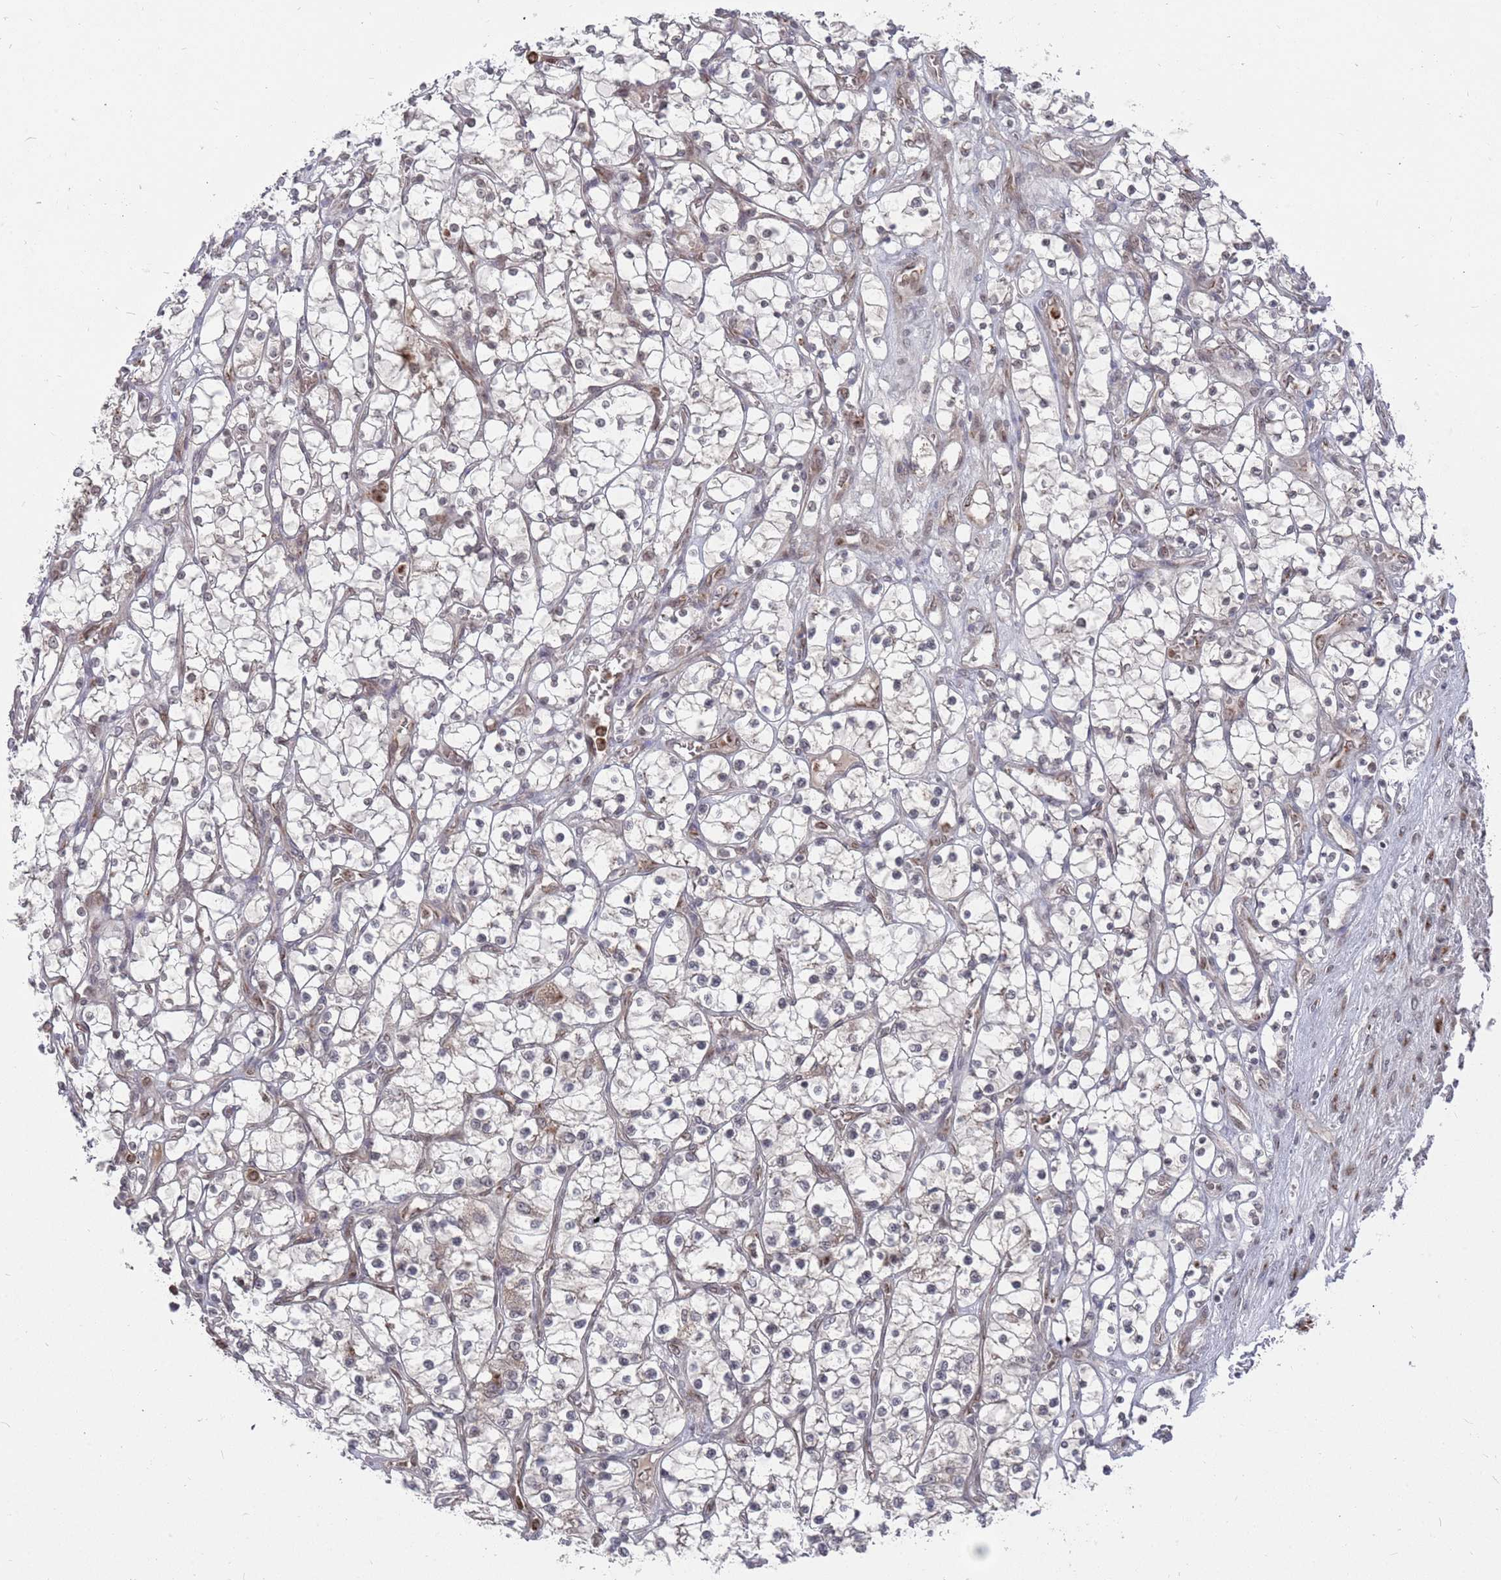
{"staining": {"intensity": "negative", "quantity": "none", "location": "none"}, "tissue": "renal cancer", "cell_type": "Tumor cells", "image_type": "cancer", "snomed": [{"axis": "morphology", "description": "Adenocarcinoma, NOS"}, {"axis": "topography", "description": "Kidney"}], "caption": "Adenocarcinoma (renal) stained for a protein using immunohistochemistry reveals no staining tumor cells.", "gene": "FMO4", "patient": {"sex": "female", "age": 69}}